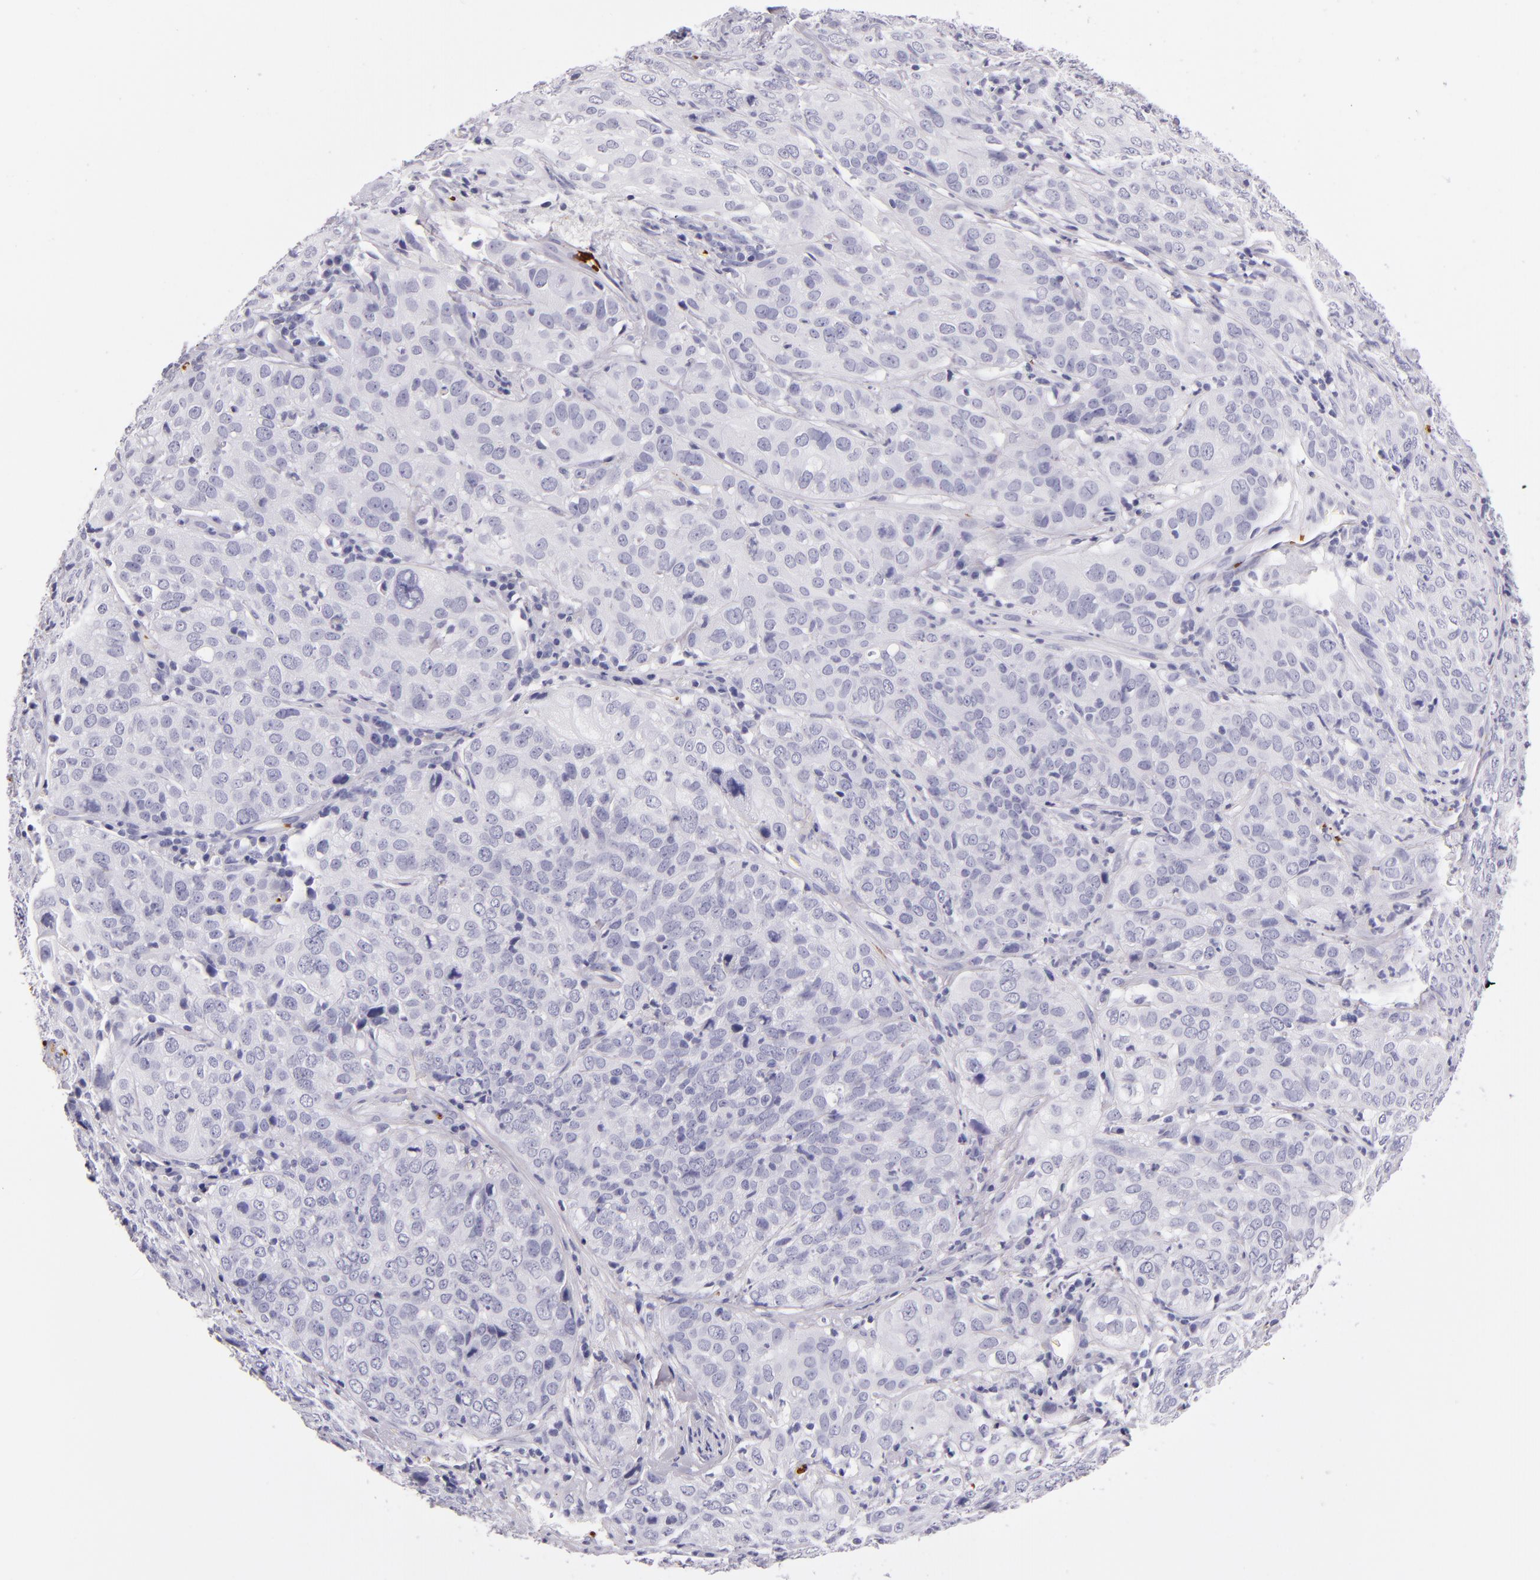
{"staining": {"intensity": "negative", "quantity": "none", "location": "none"}, "tissue": "cervical cancer", "cell_type": "Tumor cells", "image_type": "cancer", "snomed": [{"axis": "morphology", "description": "Squamous cell carcinoma, NOS"}, {"axis": "topography", "description": "Cervix"}], "caption": "There is no significant expression in tumor cells of cervical cancer (squamous cell carcinoma).", "gene": "GP1BA", "patient": {"sex": "female", "age": 38}}